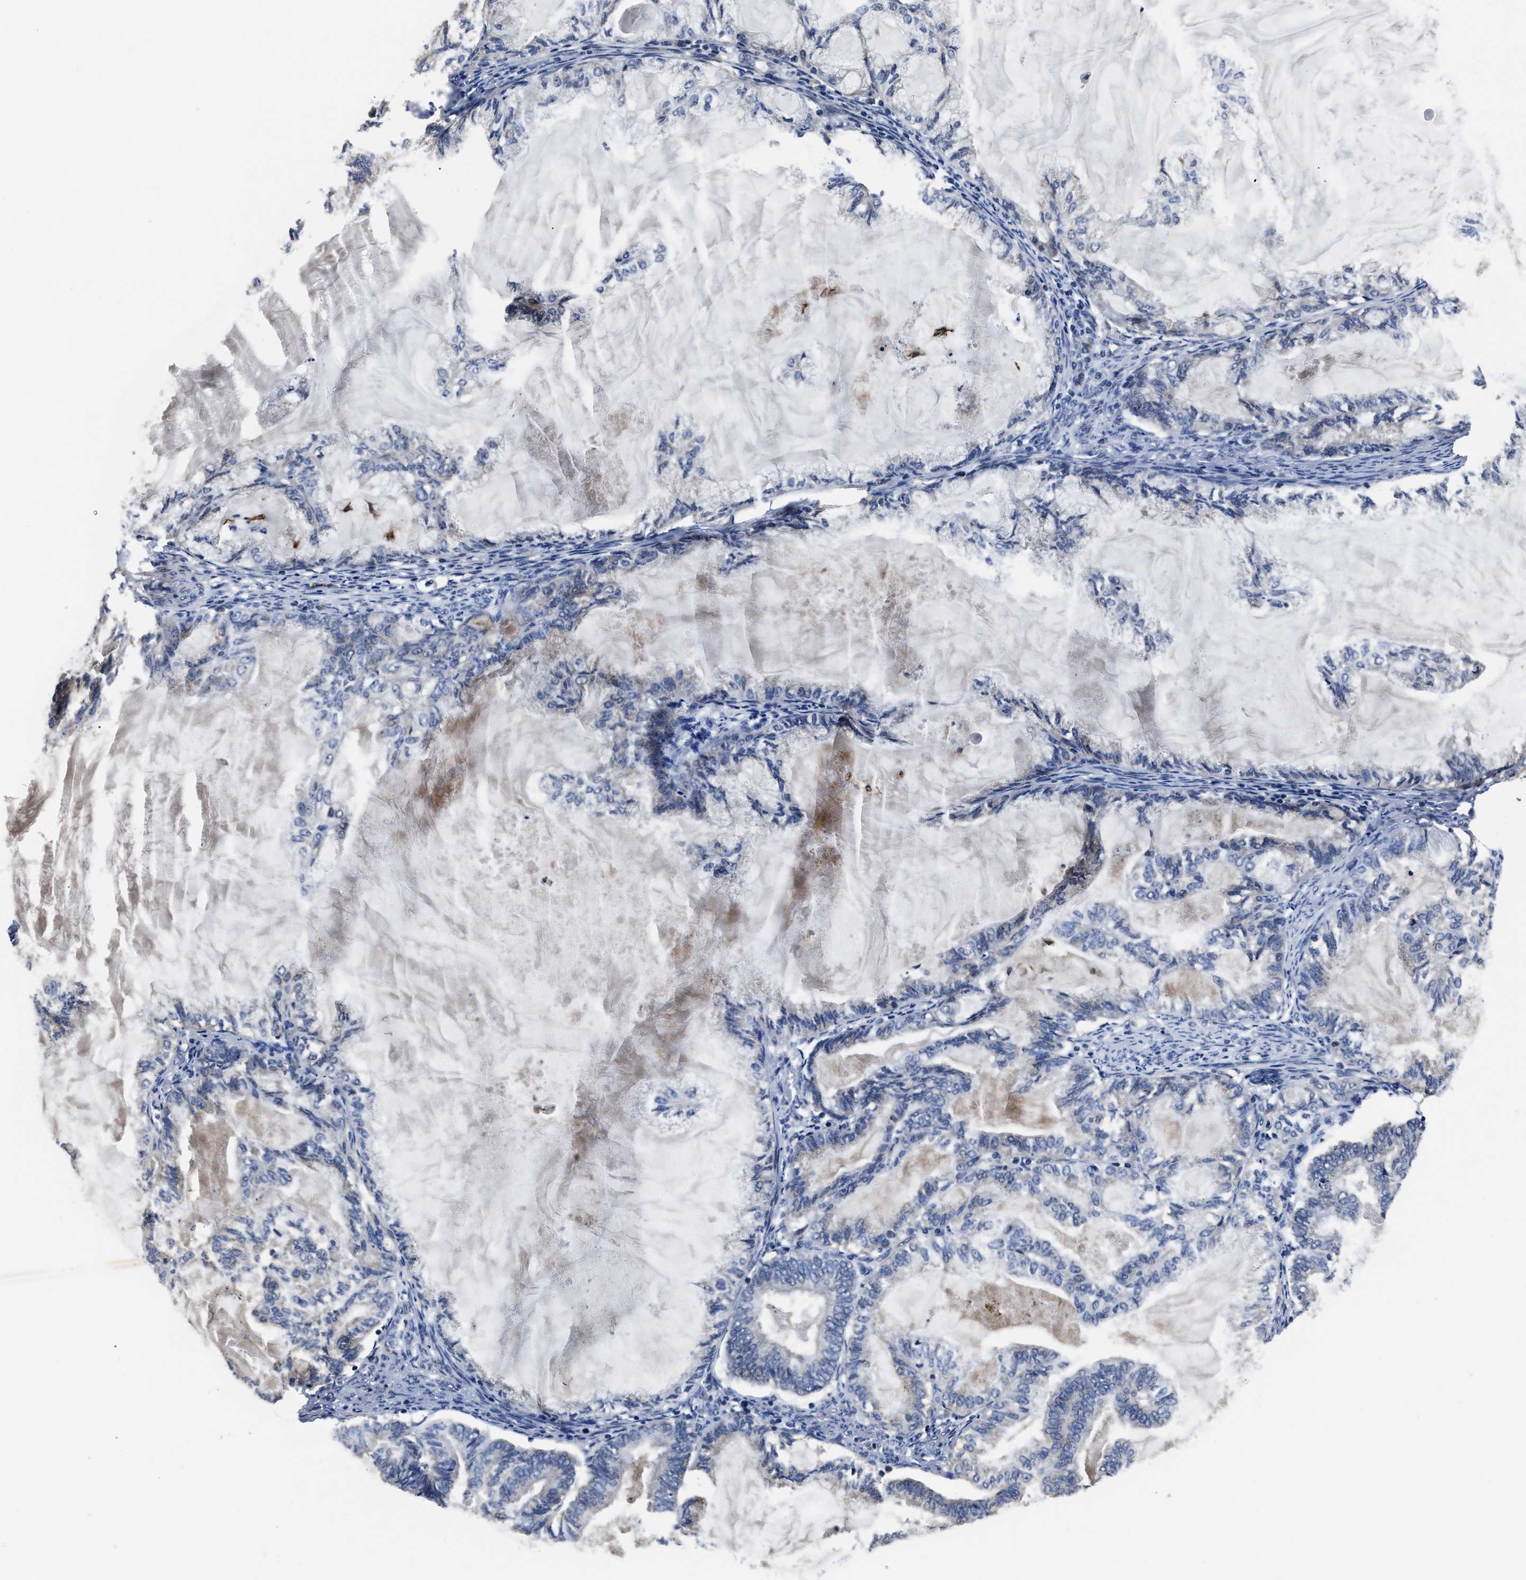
{"staining": {"intensity": "negative", "quantity": "none", "location": "none"}, "tissue": "endometrial cancer", "cell_type": "Tumor cells", "image_type": "cancer", "snomed": [{"axis": "morphology", "description": "Adenocarcinoma, NOS"}, {"axis": "topography", "description": "Endometrium"}], "caption": "IHC image of neoplastic tissue: human endometrial cancer stained with DAB shows no significant protein expression in tumor cells.", "gene": "RSBN1L", "patient": {"sex": "female", "age": 86}}